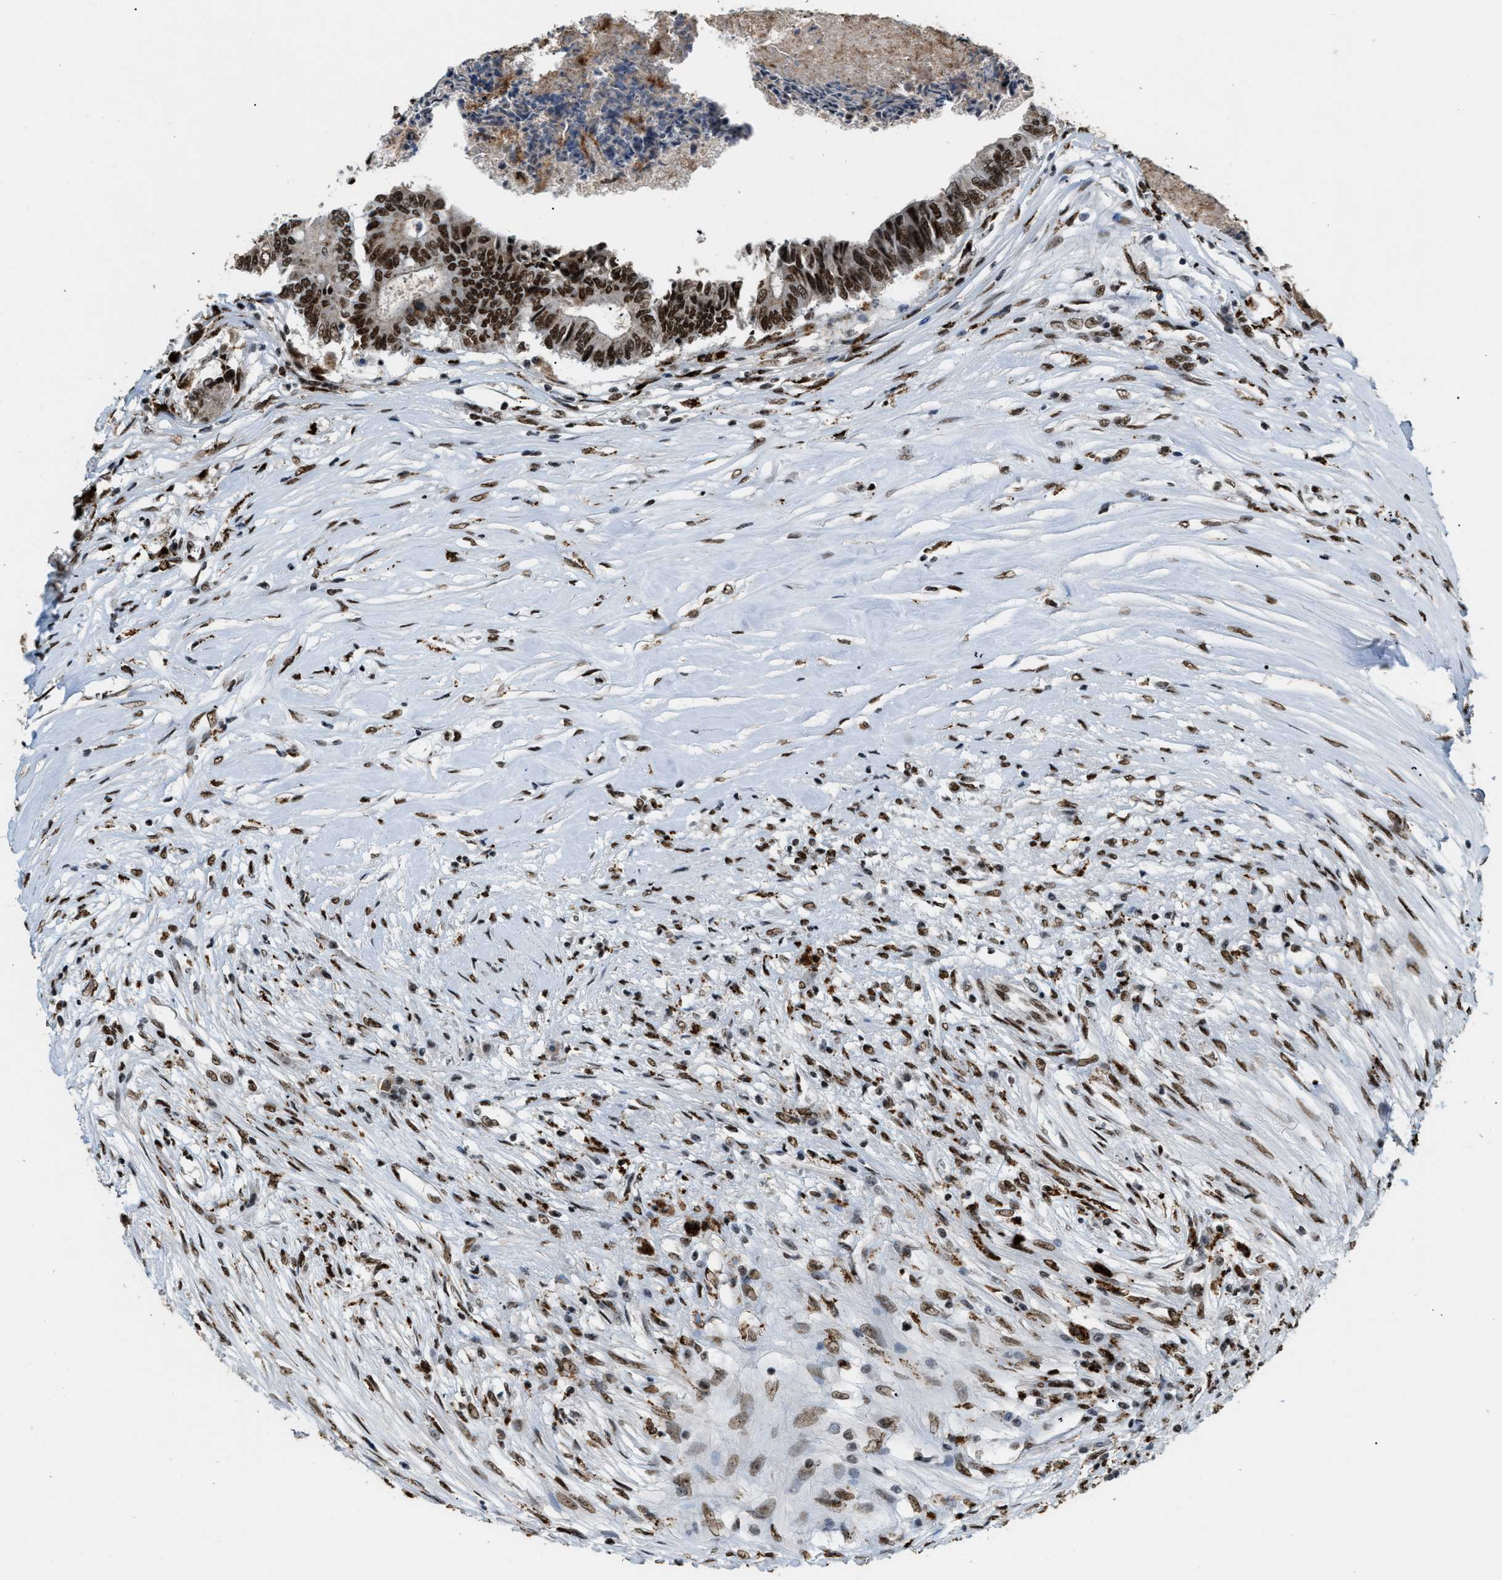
{"staining": {"intensity": "strong", "quantity": ">75%", "location": "nuclear"}, "tissue": "colorectal cancer", "cell_type": "Tumor cells", "image_type": "cancer", "snomed": [{"axis": "morphology", "description": "Adenocarcinoma, NOS"}, {"axis": "topography", "description": "Rectum"}], "caption": "Adenocarcinoma (colorectal) stained with a brown dye reveals strong nuclear positive positivity in approximately >75% of tumor cells.", "gene": "NUMA1", "patient": {"sex": "male", "age": 63}}